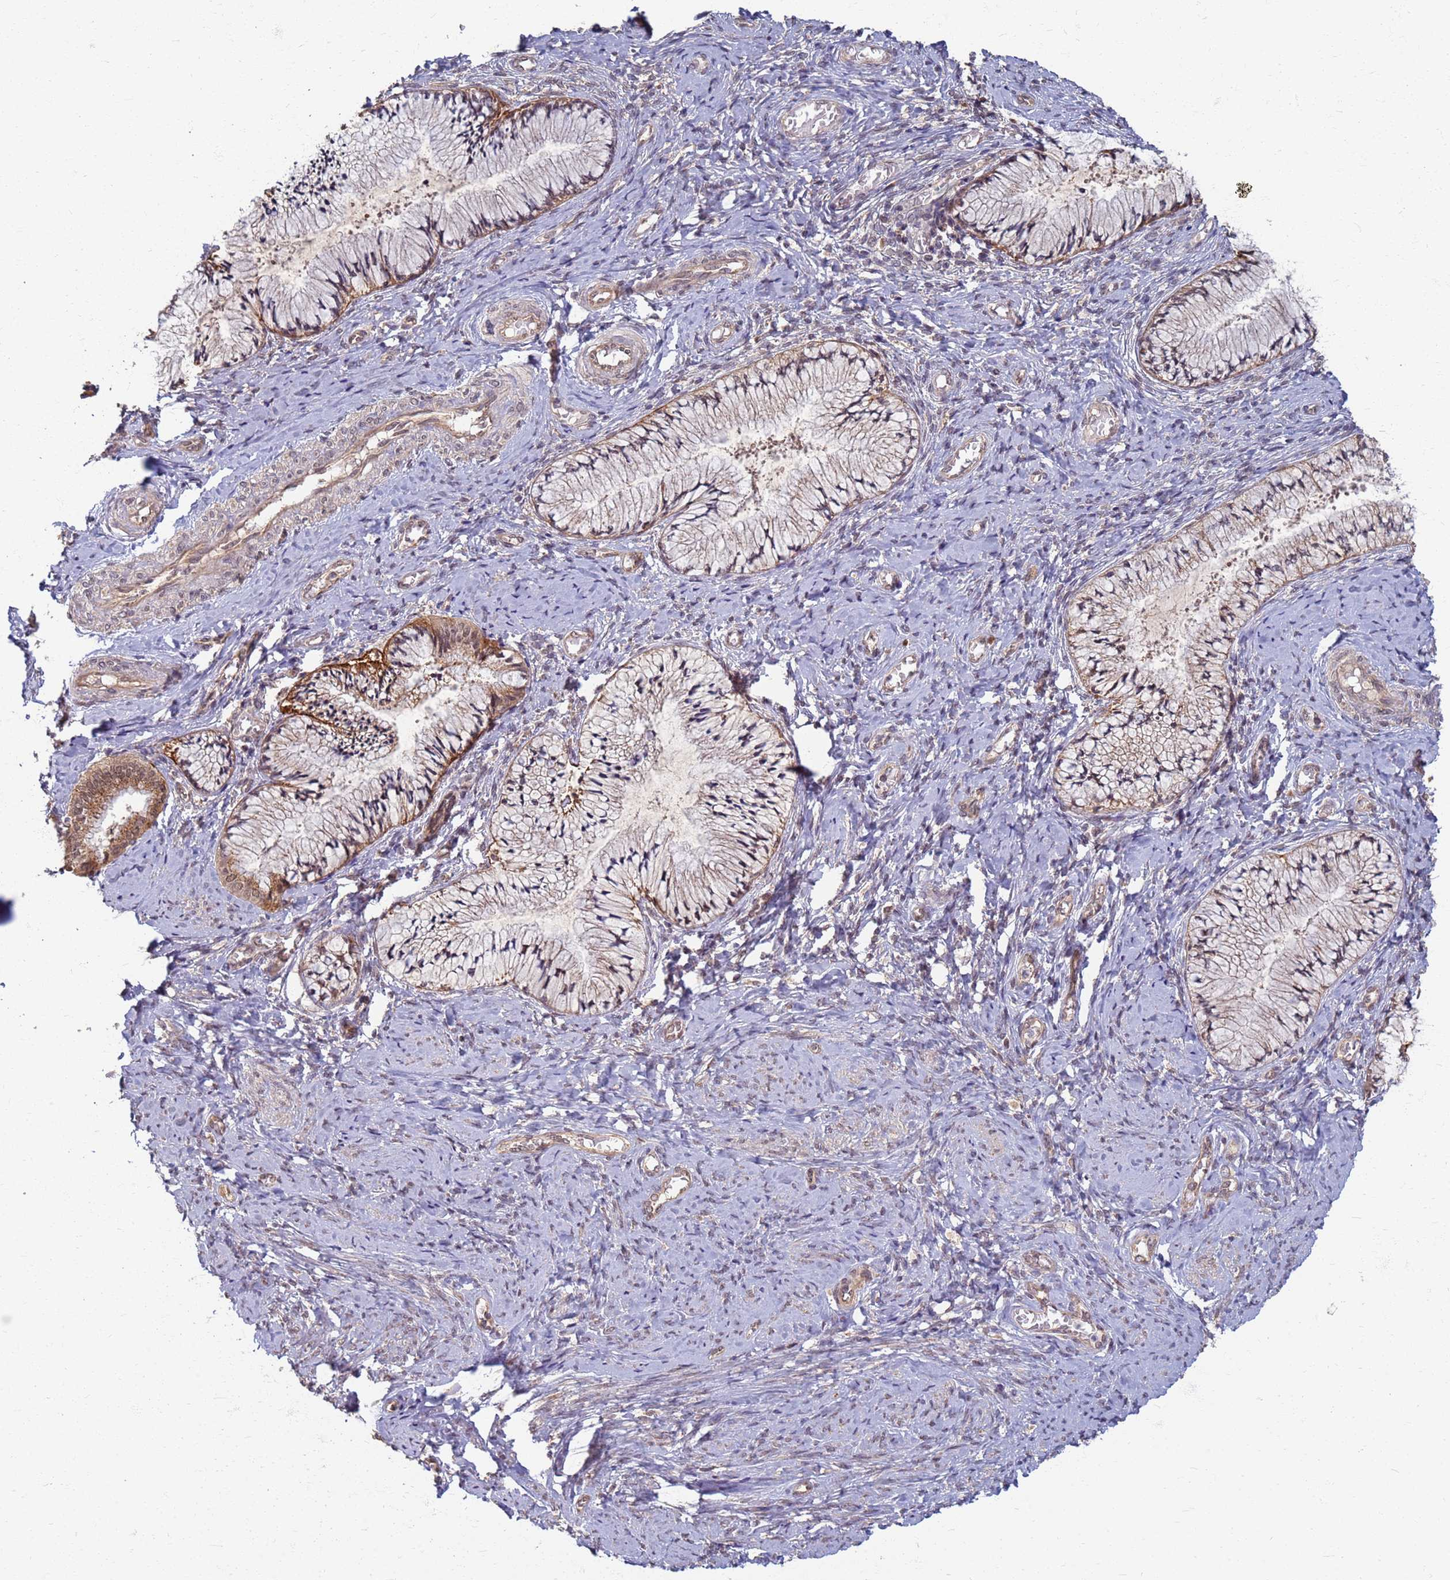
{"staining": {"intensity": "moderate", "quantity": "25%-75%", "location": "cytoplasmic/membranous"}, "tissue": "cervix", "cell_type": "Glandular cells", "image_type": "normal", "snomed": [{"axis": "morphology", "description": "Normal tissue, NOS"}, {"axis": "topography", "description": "Cervix"}], "caption": "Immunohistochemistry (IHC) (DAB (3,3'-diaminobenzidine)) staining of unremarkable human cervix shows moderate cytoplasmic/membranous protein expression in approximately 25%-75% of glandular cells.", "gene": "ITGB4", "patient": {"sex": "female", "age": 42}}